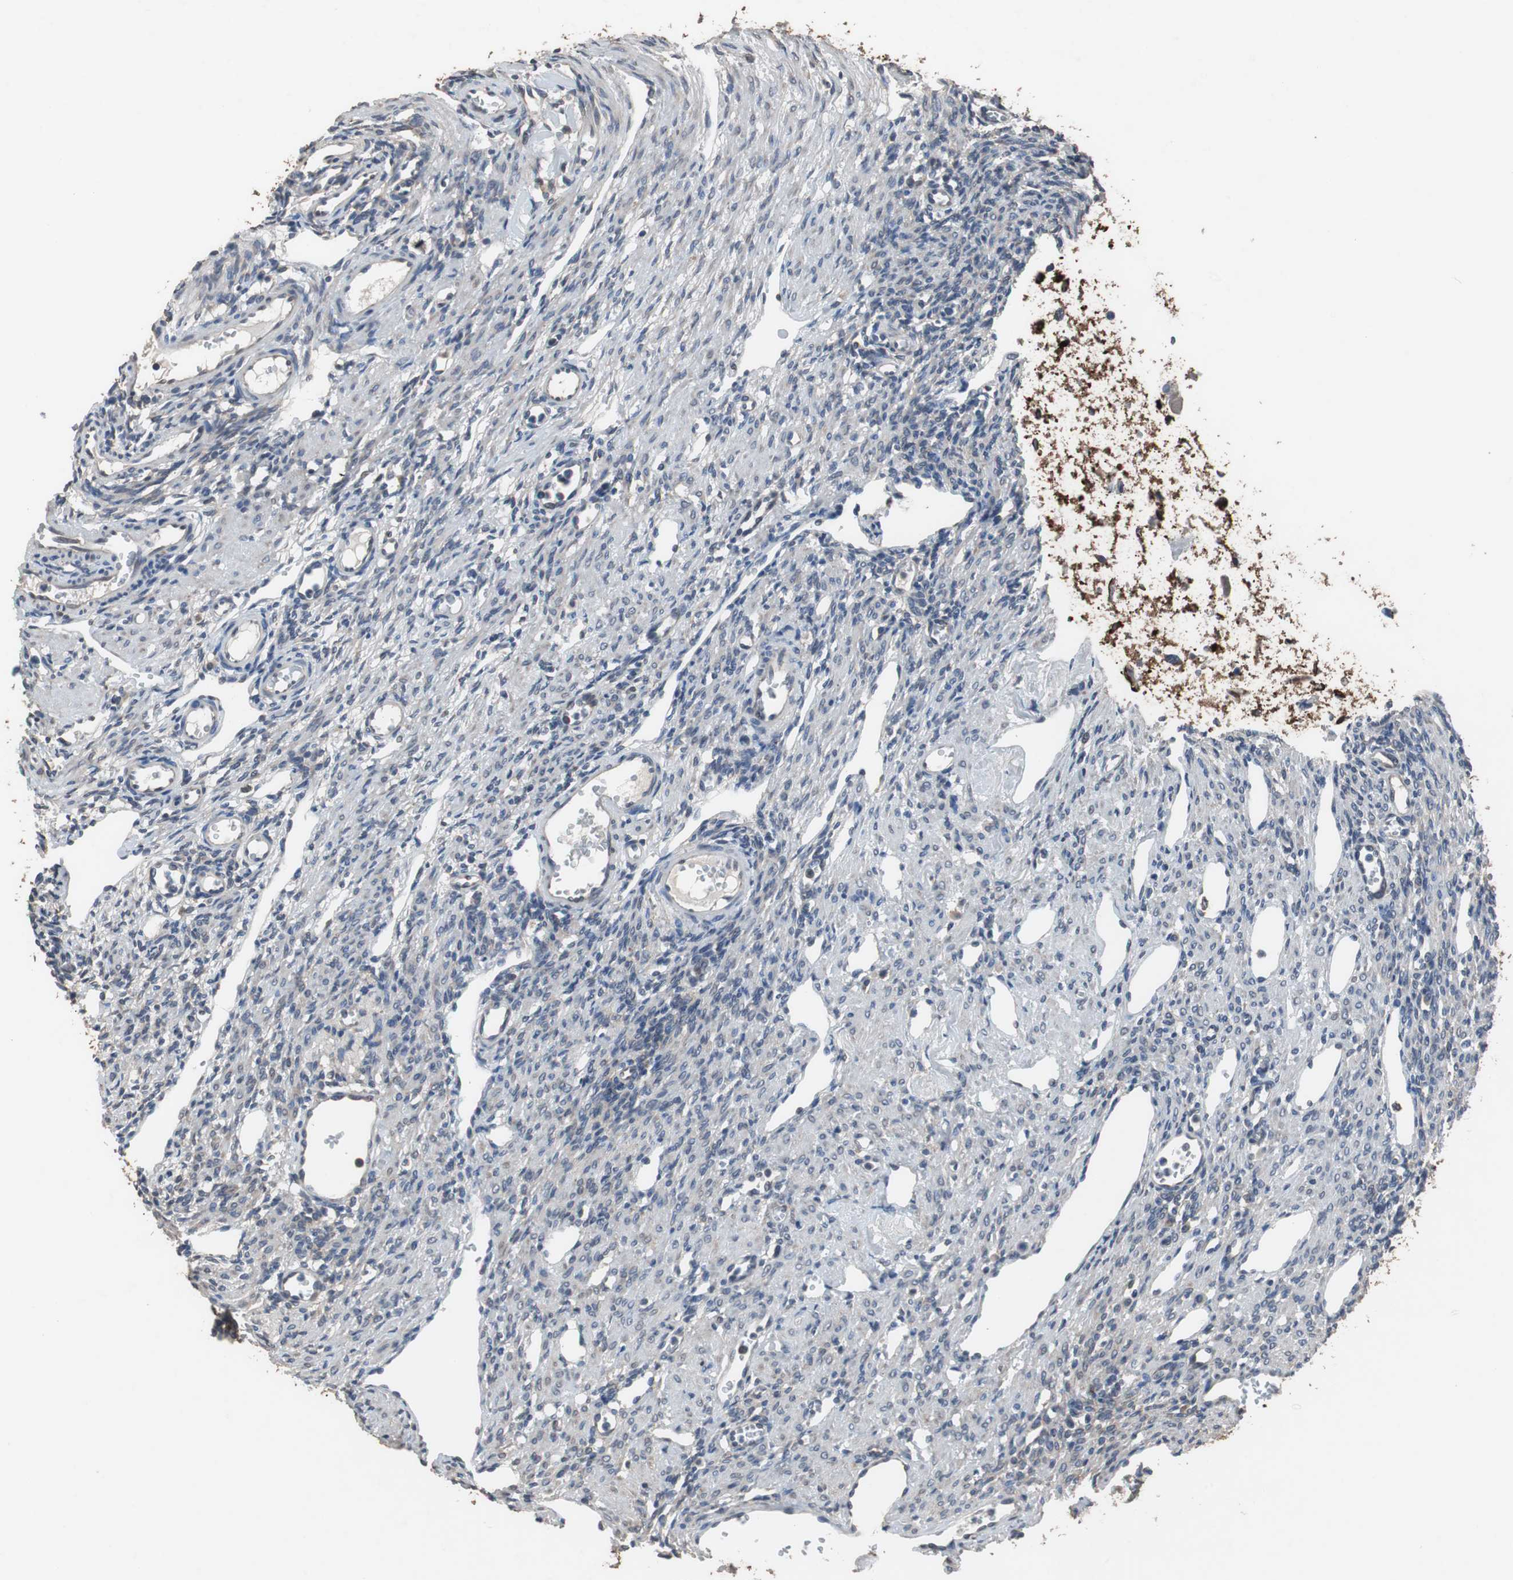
{"staining": {"intensity": "negative", "quantity": "none", "location": "none"}, "tissue": "ovary", "cell_type": "Ovarian stroma cells", "image_type": "normal", "snomed": [{"axis": "morphology", "description": "Normal tissue, NOS"}, {"axis": "topography", "description": "Ovary"}], "caption": "The image demonstrates no significant positivity in ovarian stroma cells of ovary.", "gene": "USP10", "patient": {"sex": "female", "age": 33}}